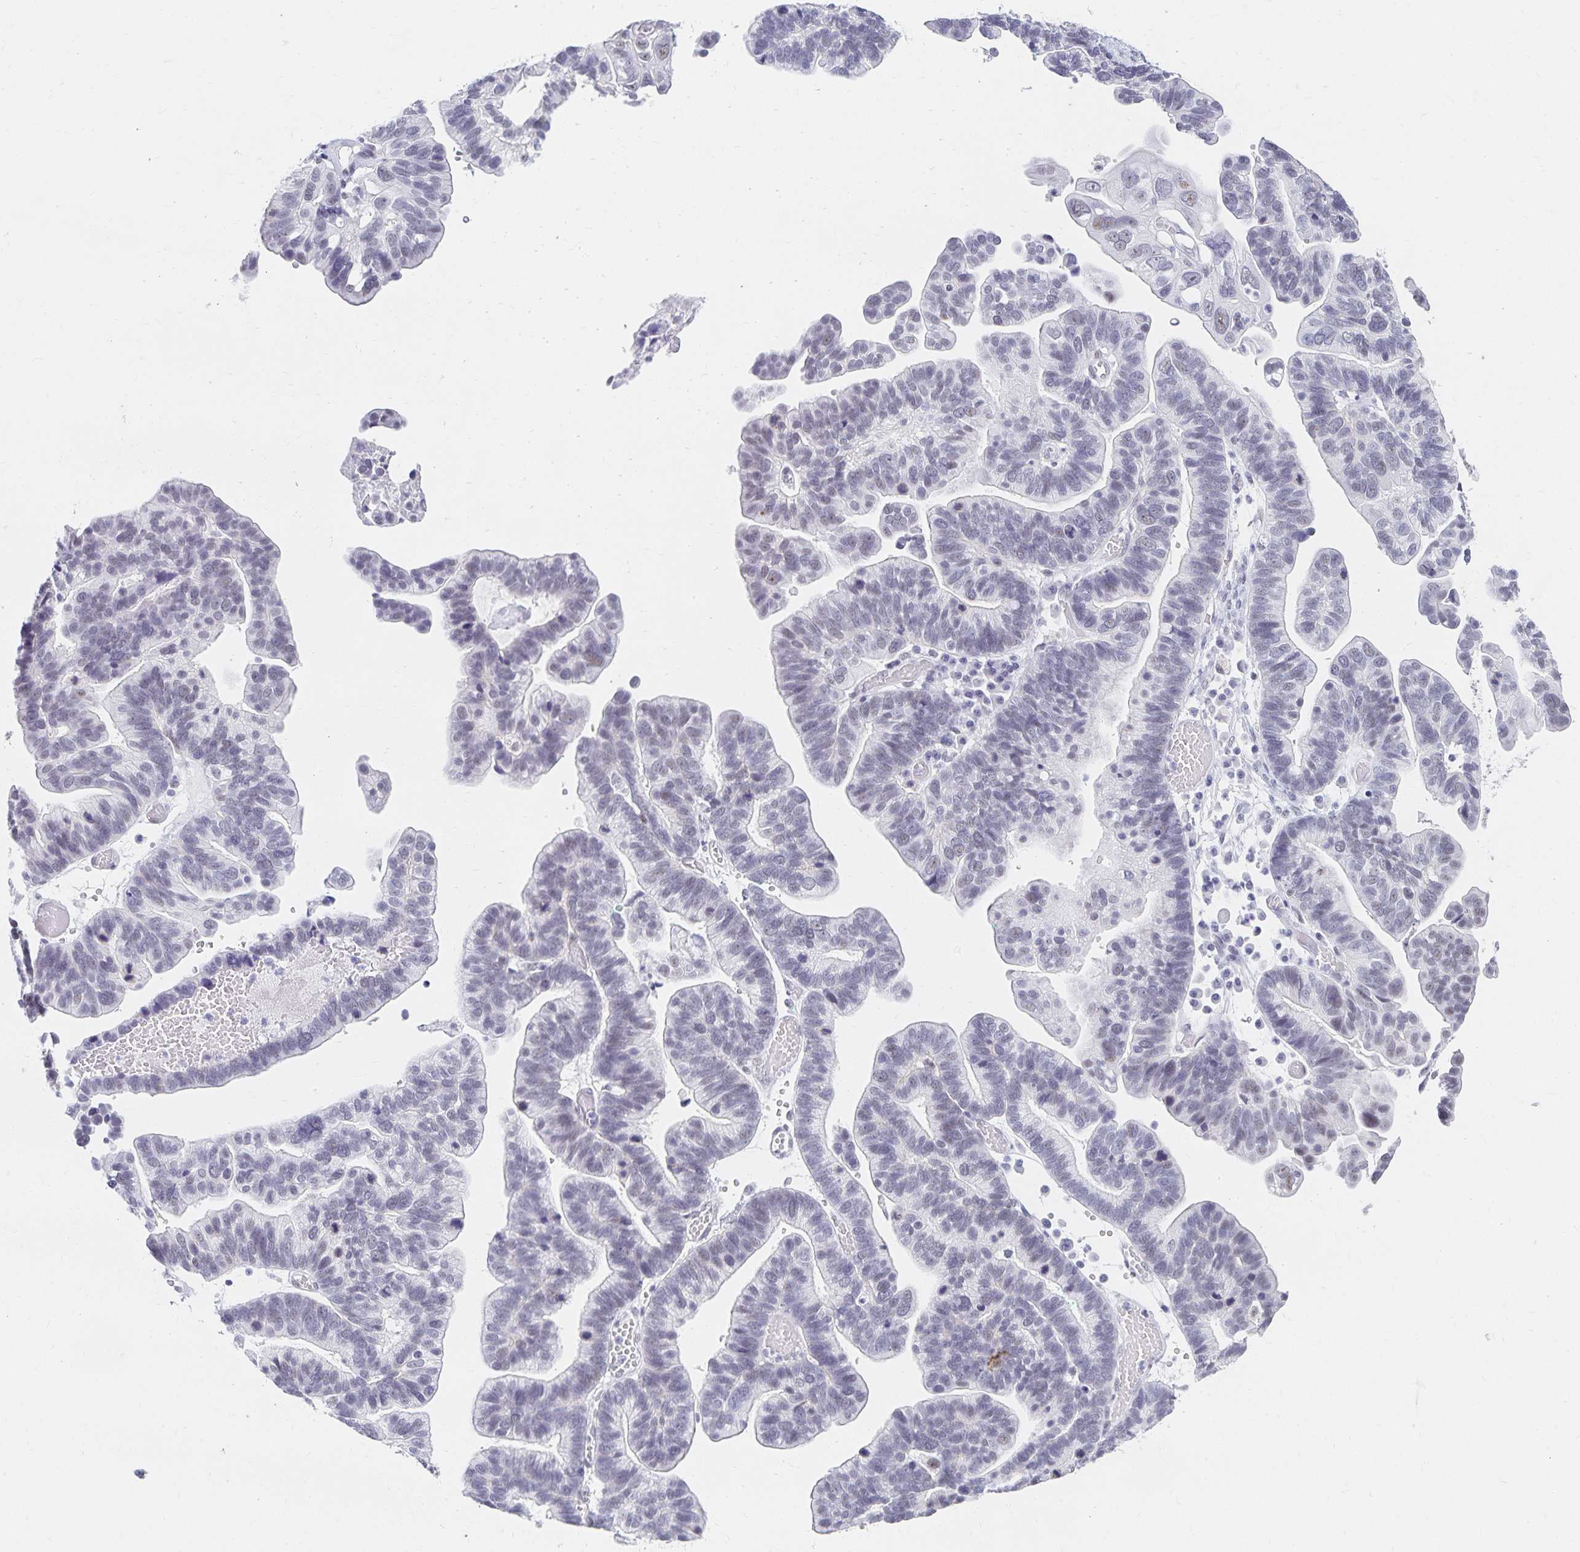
{"staining": {"intensity": "negative", "quantity": "none", "location": "none"}, "tissue": "ovarian cancer", "cell_type": "Tumor cells", "image_type": "cancer", "snomed": [{"axis": "morphology", "description": "Cystadenocarcinoma, serous, NOS"}, {"axis": "topography", "description": "Ovary"}], "caption": "Immunohistochemistry of ovarian cancer shows no staining in tumor cells.", "gene": "C20orf85", "patient": {"sex": "female", "age": 56}}